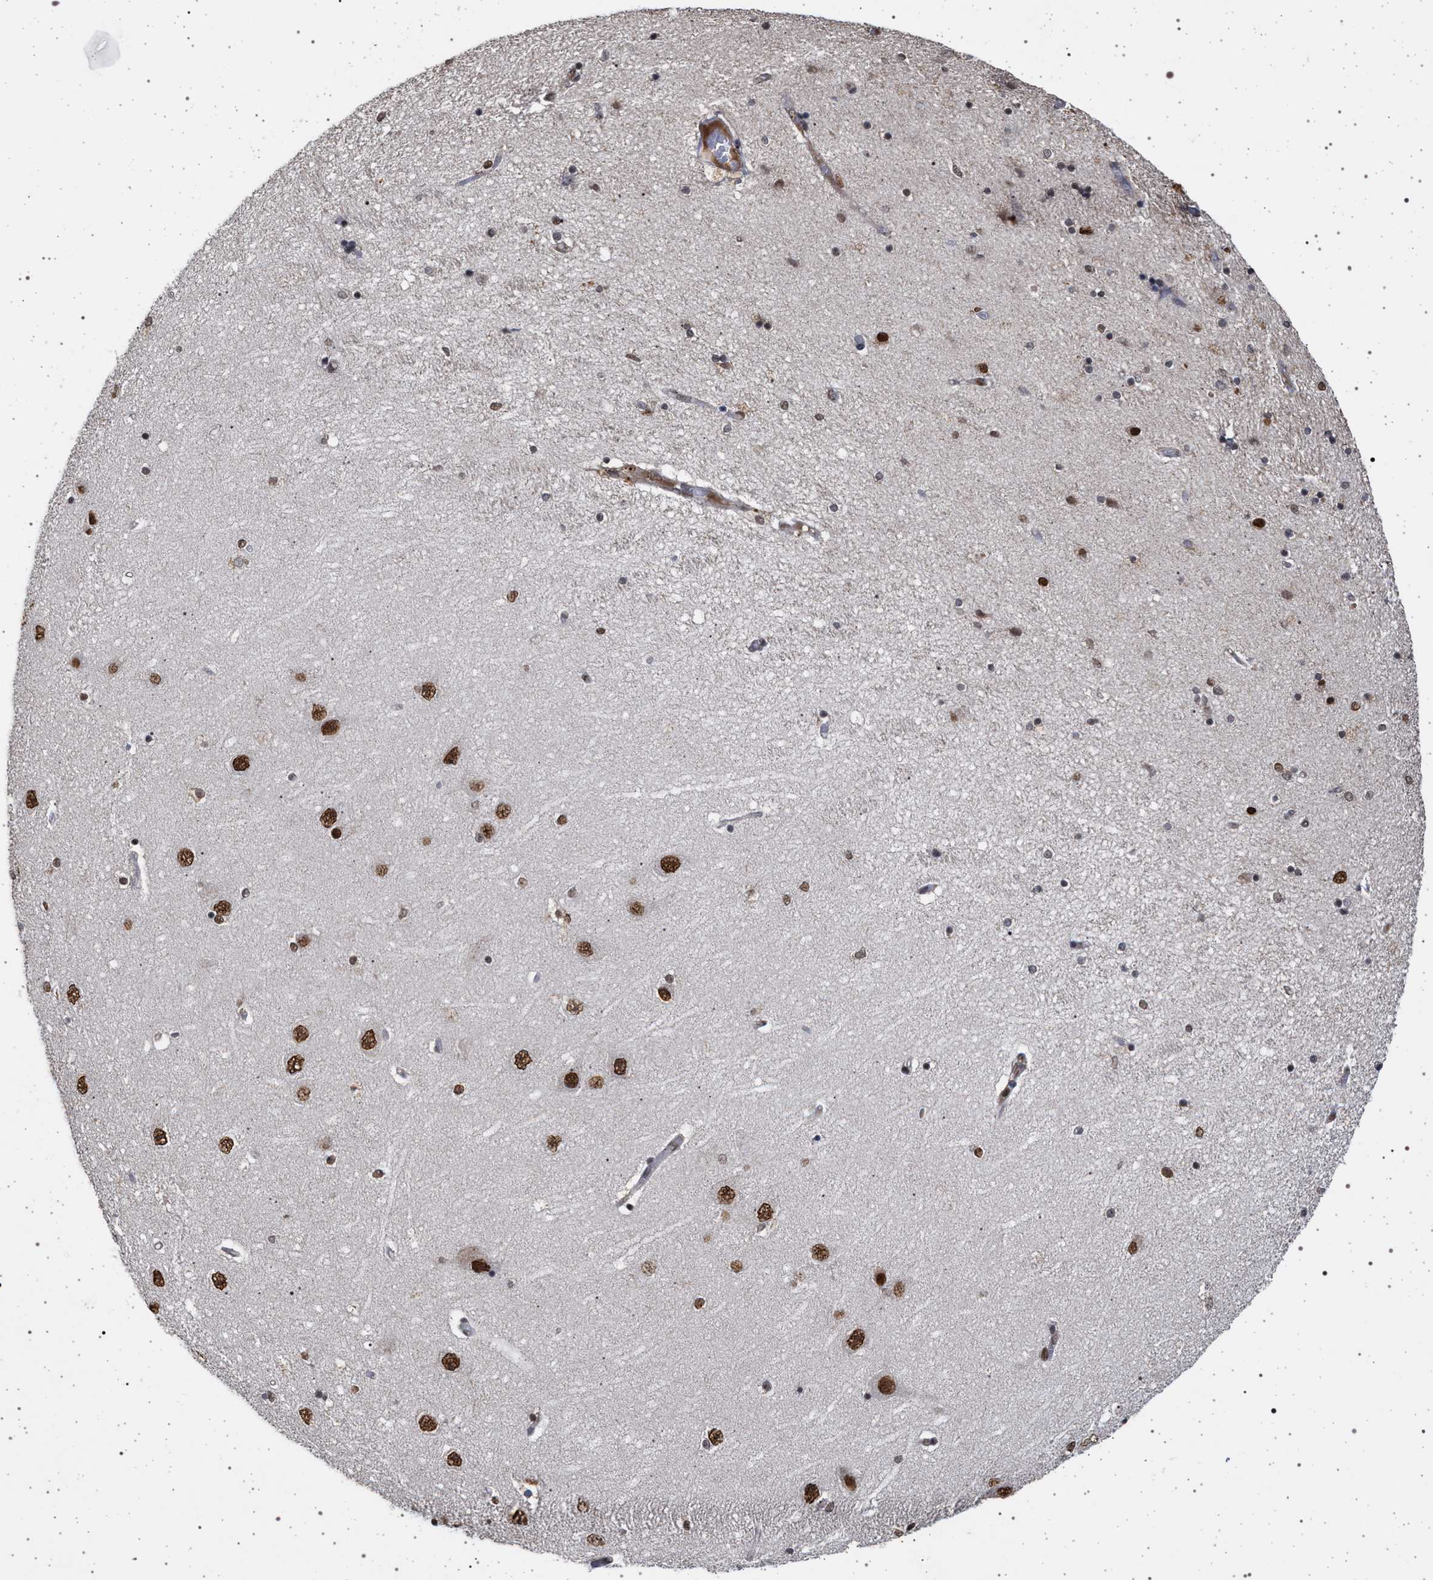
{"staining": {"intensity": "moderate", "quantity": "<25%", "location": "nuclear"}, "tissue": "hippocampus", "cell_type": "Glial cells", "image_type": "normal", "snomed": [{"axis": "morphology", "description": "Normal tissue, NOS"}, {"axis": "topography", "description": "Hippocampus"}], "caption": "Immunohistochemistry (DAB (3,3'-diaminobenzidine)) staining of normal hippocampus reveals moderate nuclear protein expression in approximately <25% of glial cells. Using DAB (3,3'-diaminobenzidine) (brown) and hematoxylin (blue) stains, captured at high magnification using brightfield microscopy.", "gene": "PHF12", "patient": {"sex": "female", "age": 54}}